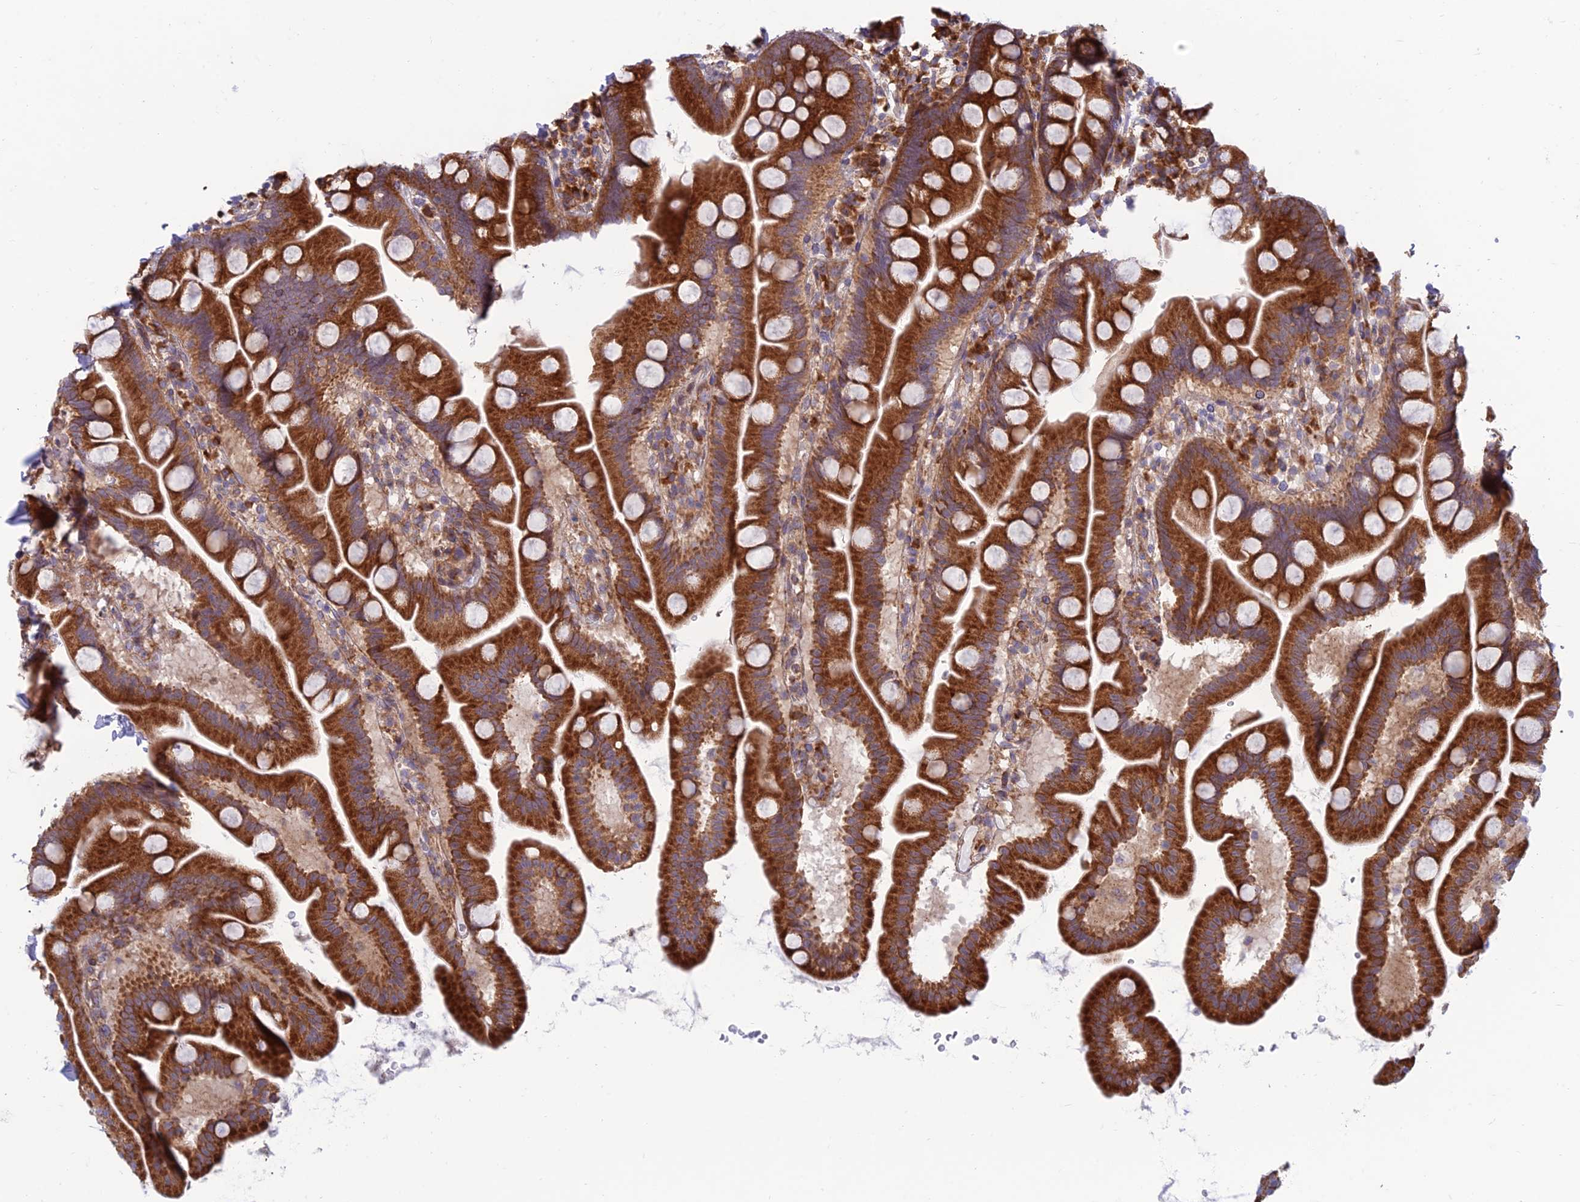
{"staining": {"intensity": "strong", "quantity": ">75%", "location": "cytoplasmic/membranous"}, "tissue": "small intestine", "cell_type": "Glandular cells", "image_type": "normal", "snomed": [{"axis": "morphology", "description": "Normal tissue, NOS"}, {"axis": "topography", "description": "Small intestine"}], "caption": "Brown immunohistochemical staining in unremarkable human small intestine reveals strong cytoplasmic/membranous positivity in approximately >75% of glandular cells.", "gene": "RPL17", "patient": {"sex": "female", "age": 68}}